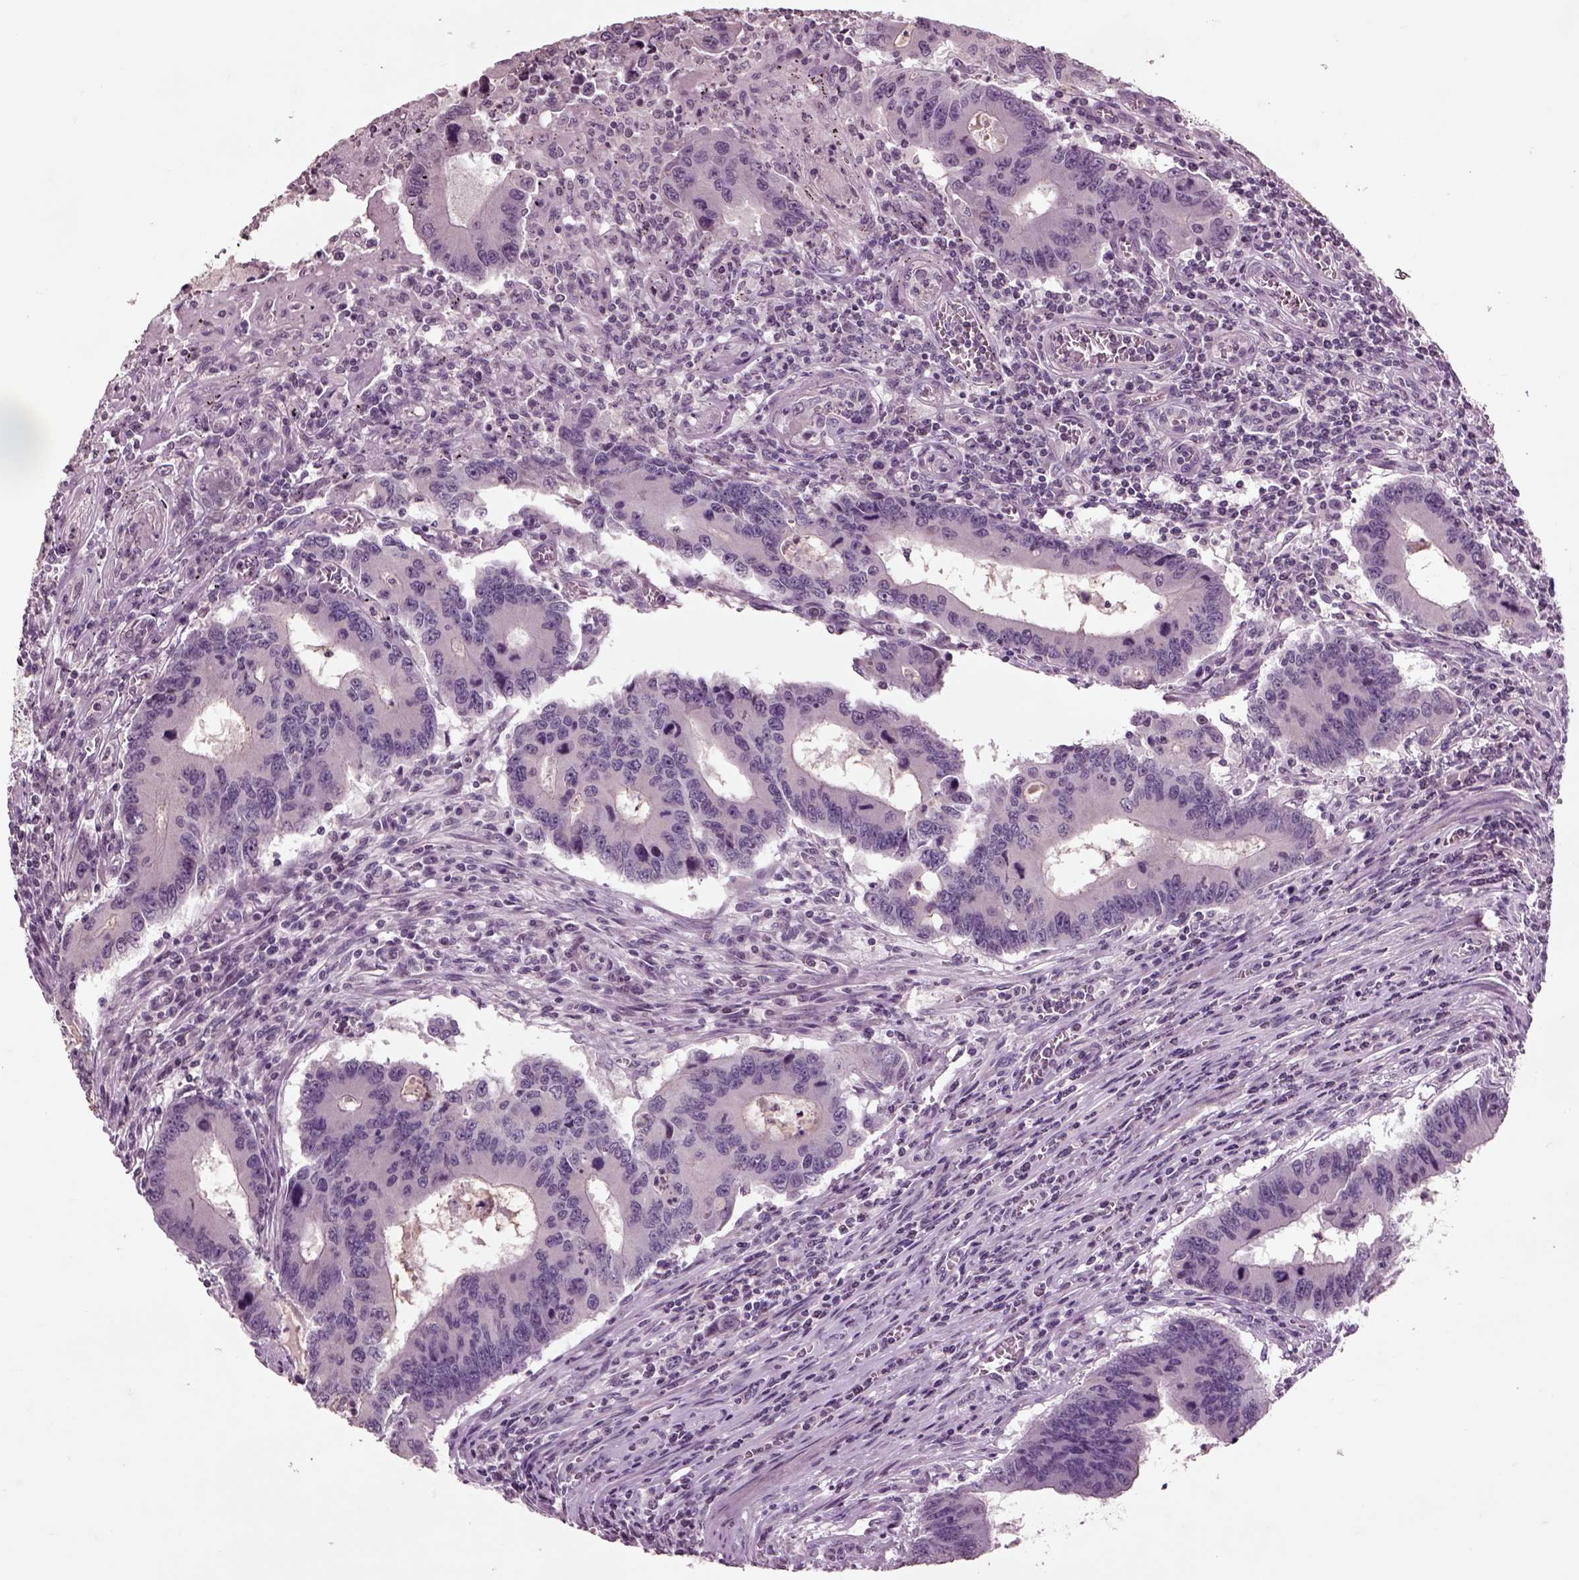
{"staining": {"intensity": "negative", "quantity": "none", "location": "none"}, "tissue": "colorectal cancer", "cell_type": "Tumor cells", "image_type": "cancer", "snomed": [{"axis": "morphology", "description": "Adenocarcinoma, NOS"}, {"axis": "topography", "description": "Colon"}], "caption": "Tumor cells are negative for protein expression in human colorectal cancer (adenocarcinoma).", "gene": "CHGB", "patient": {"sex": "male", "age": 53}}